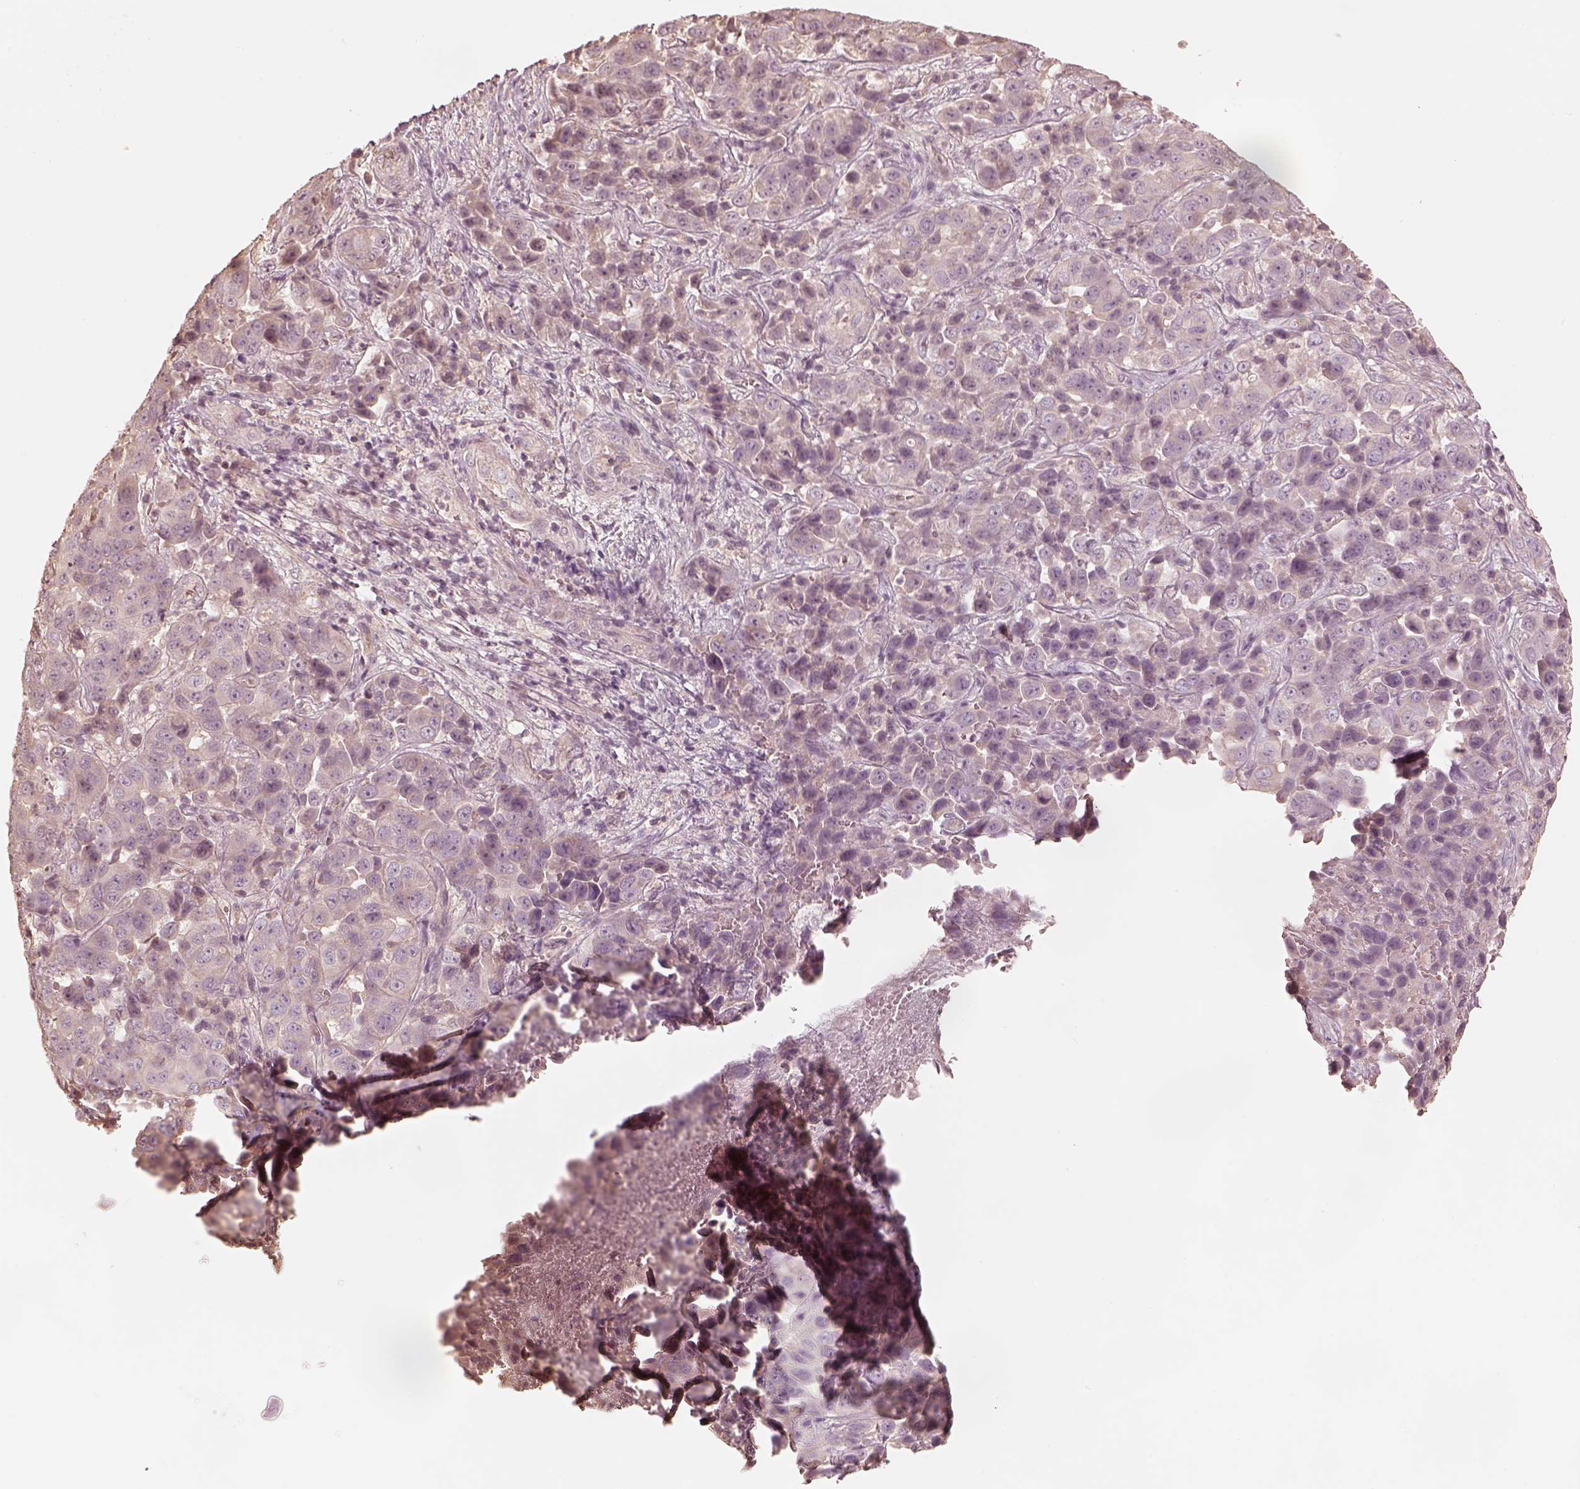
{"staining": {"intensity": "negative", "quantity": "none", "location": "none"}, "tissue": "liver cancer", "cell_type": "Tumor cells", "image_type": "cancer", "snomed": [{"axis": "morphology", "description": "Cholangiocarcinoma"}, {"axis": "topography", "description": "Liver"}], "caption": "Immunohistochemistry (IHC) micrograph of human liver cancer (cholangiocarcinoma) stained for a protein (brown), which demonstrates no expression in tumor cells. Nuclei are stained in blue.", "gene": "KIF5C", "patient": {"sex": "female", "age": 52}}